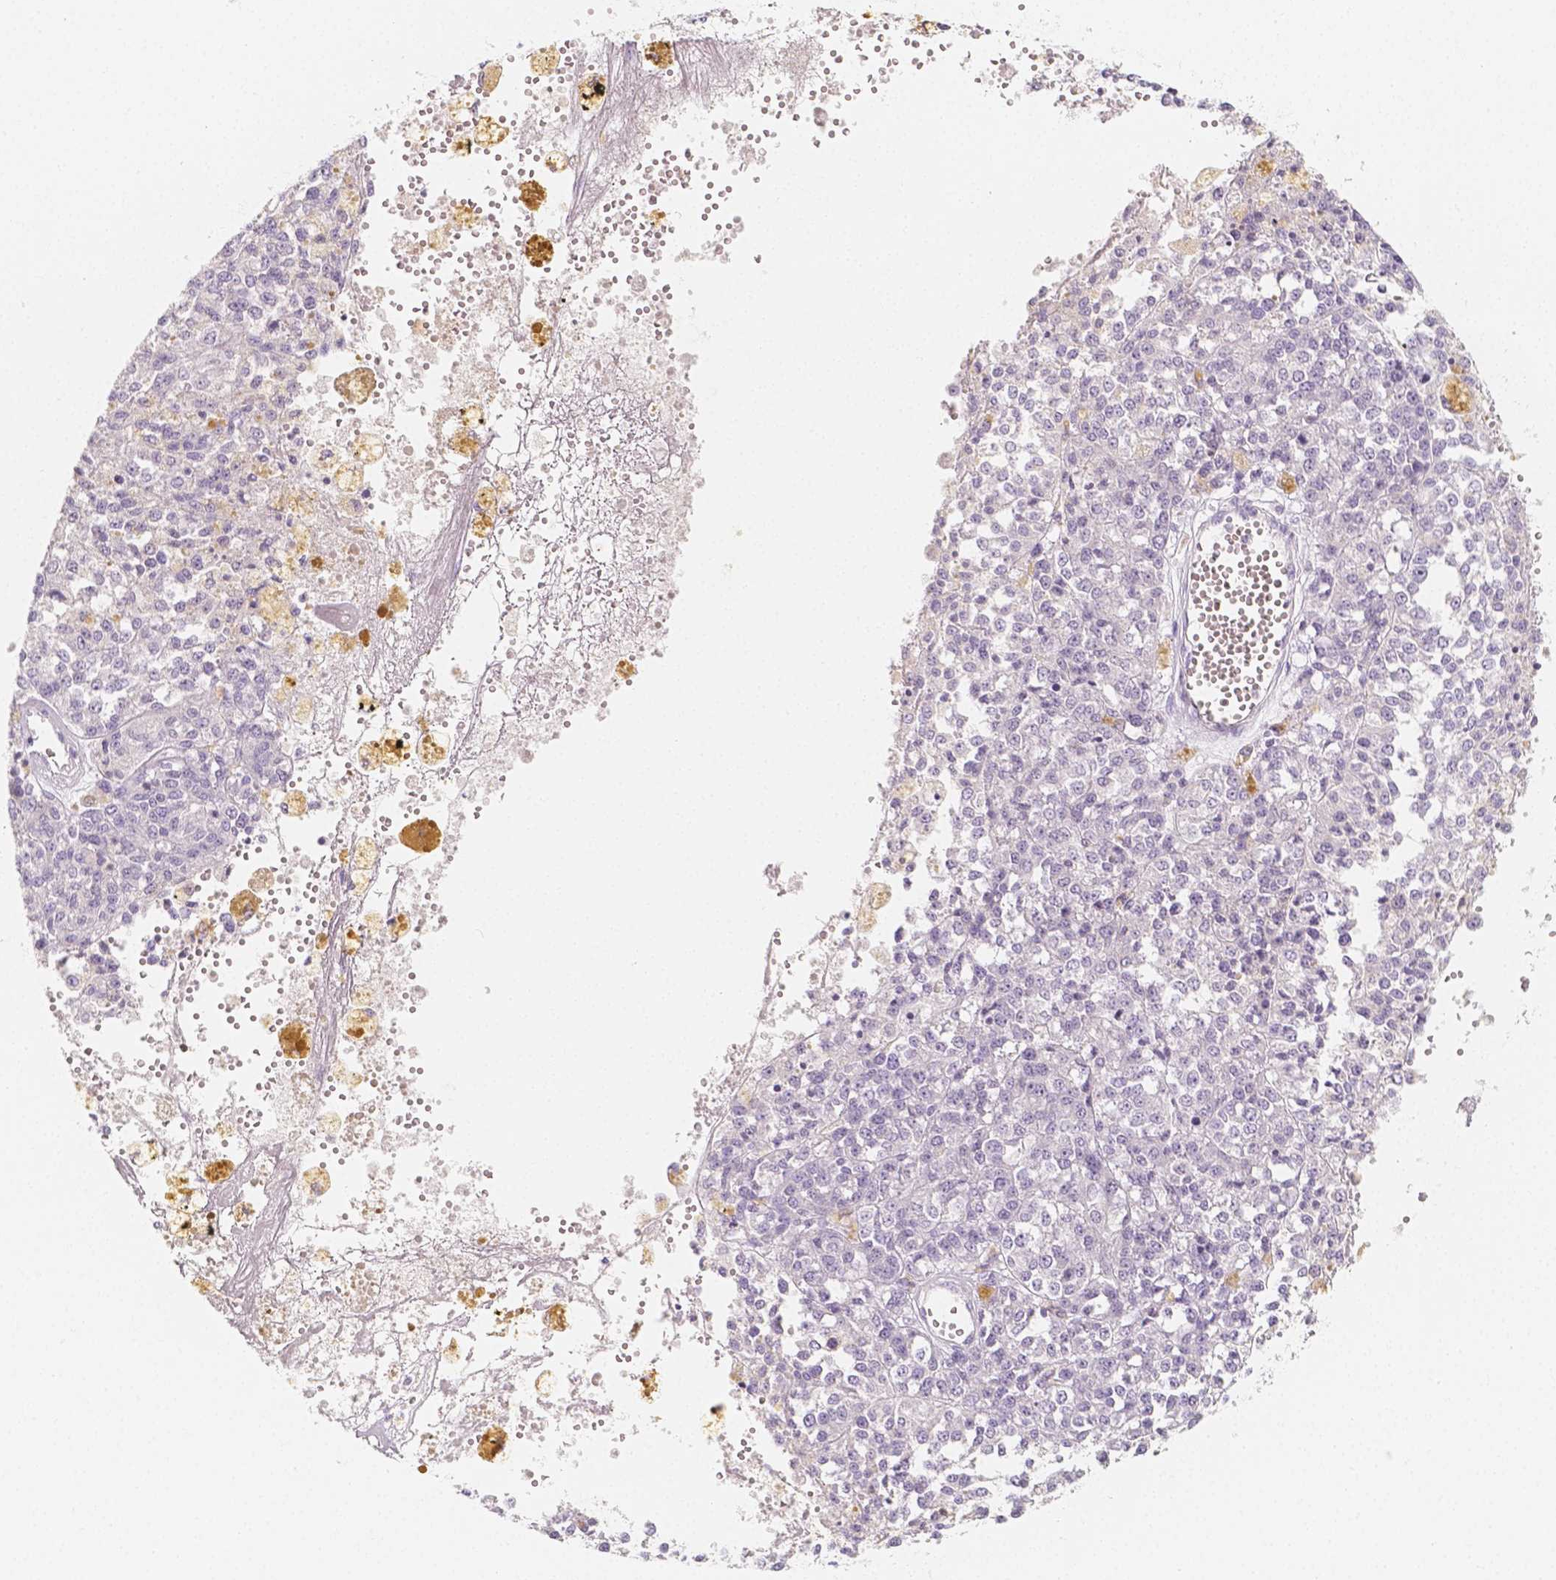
{"staining": {"intensity": "negative", "quantity": "none", "location": "none"}, "tissue": "melanoma", "cell_type": "Tumor cells", "image_type": "cancer", "snomed": [{"axis": "morphology", "description": "Malignant melanoma, Metastatic site"}, {"axis": "topography", "description": "Lymph node"}], "caption": "DAB (3,3'-diaminobenzidine) immunohistochemical staining of malignant melanoma (metastatic site) demonstrates no significant staining in tumor cells.", "gene": "BATF", "patient": {"sex": "female", "age": 64}}